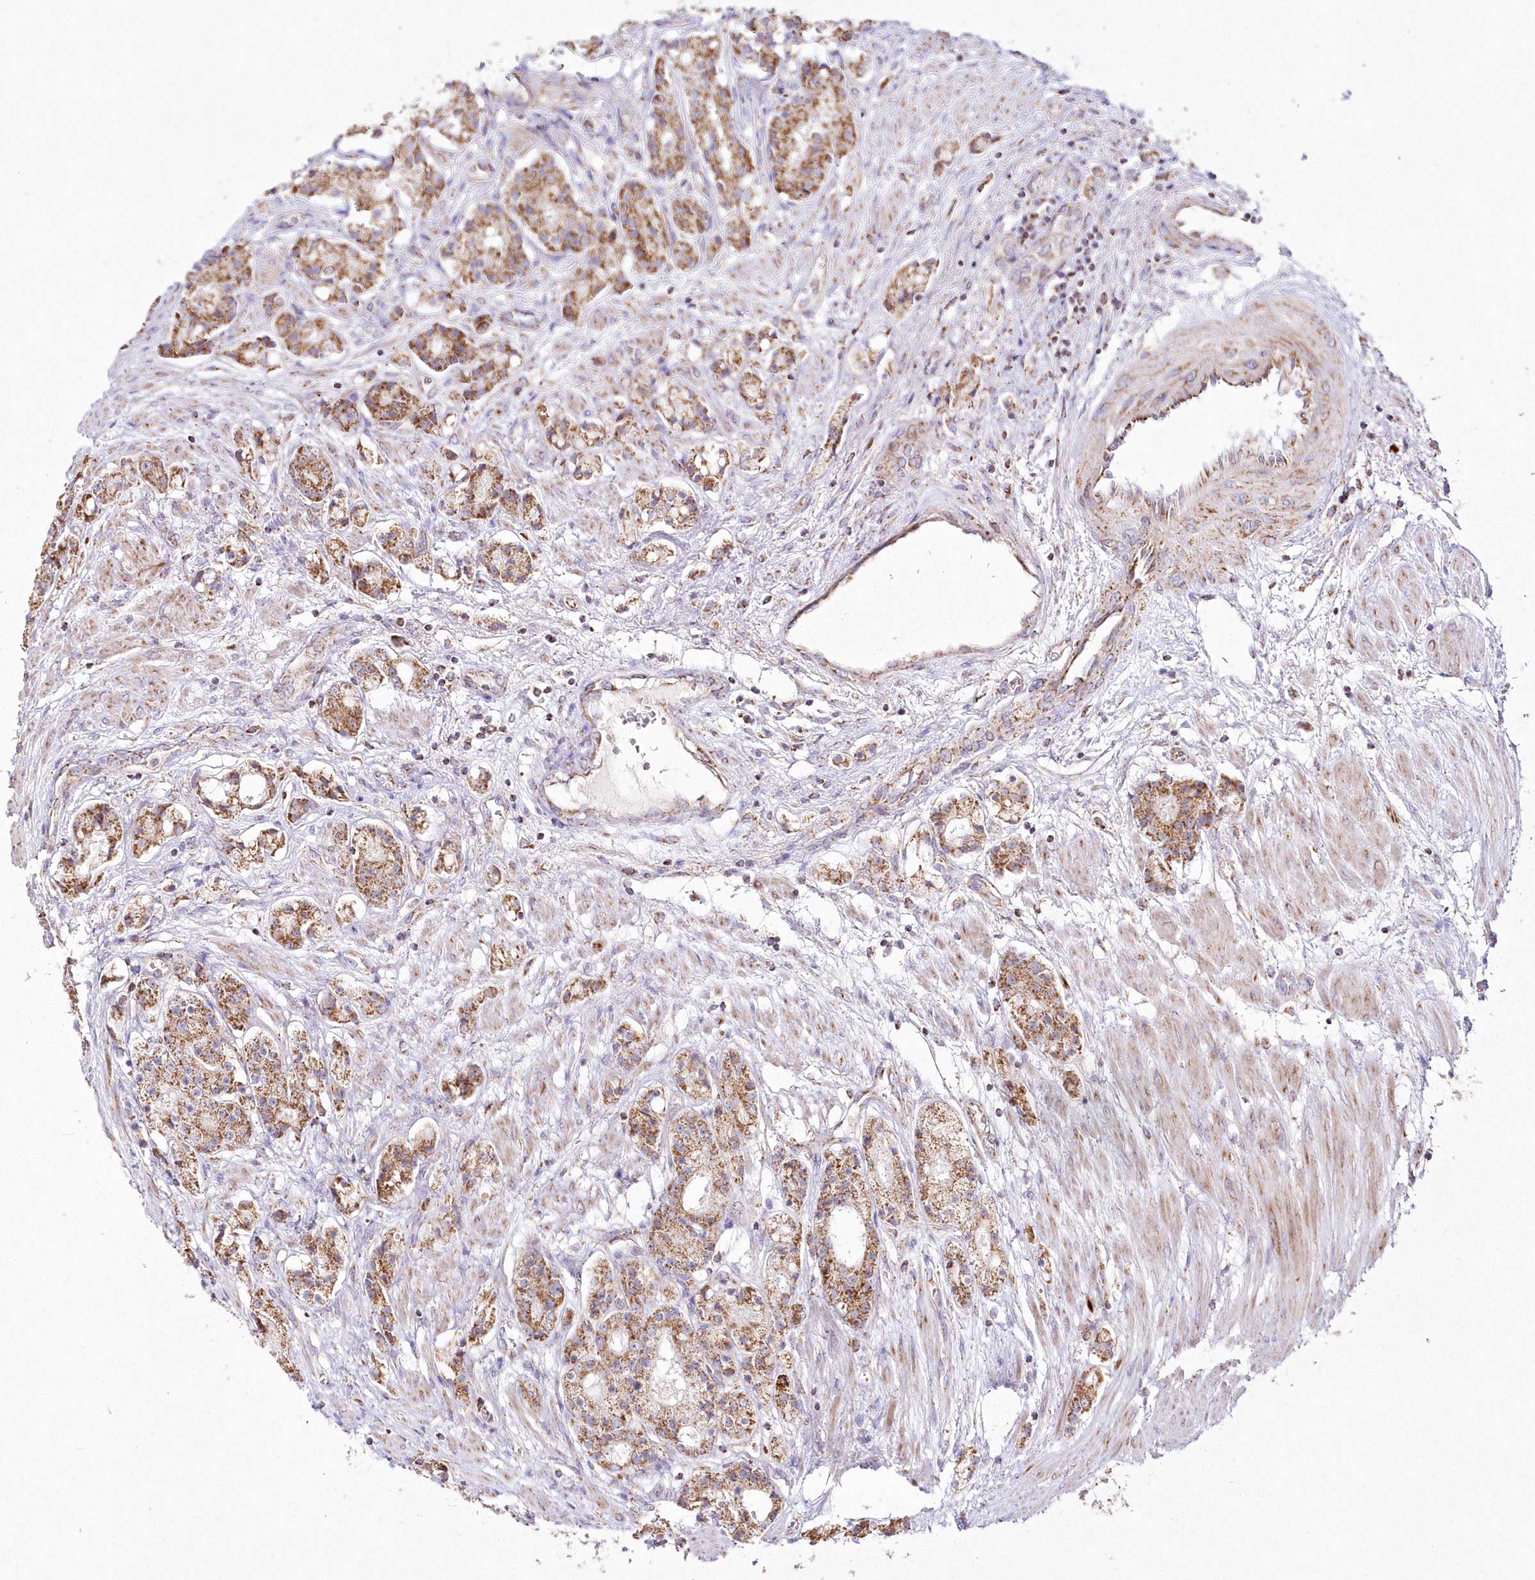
{"staining": {"intensity": "moderate", "quantity": ">75%", "location": "cytoplasmic/membranous"}, "tissue": "prostate cancer", "cell_type": "Tumor cells", "image_type": "cancer", "snomed": [{"axis": "morphology", "description": "Adenocarcinoma, High grade"}, {"axis": "topography", "description": "Prostate"}], "caption": "Prostate high-grade adenocarcinoma stained for a protein (brown) reveals moderate cytoplasmic/membranous positive positivity in about >75% of tumor cells.", "gene": "DNA2", "patient": {"sex": "male", "age": 60}}